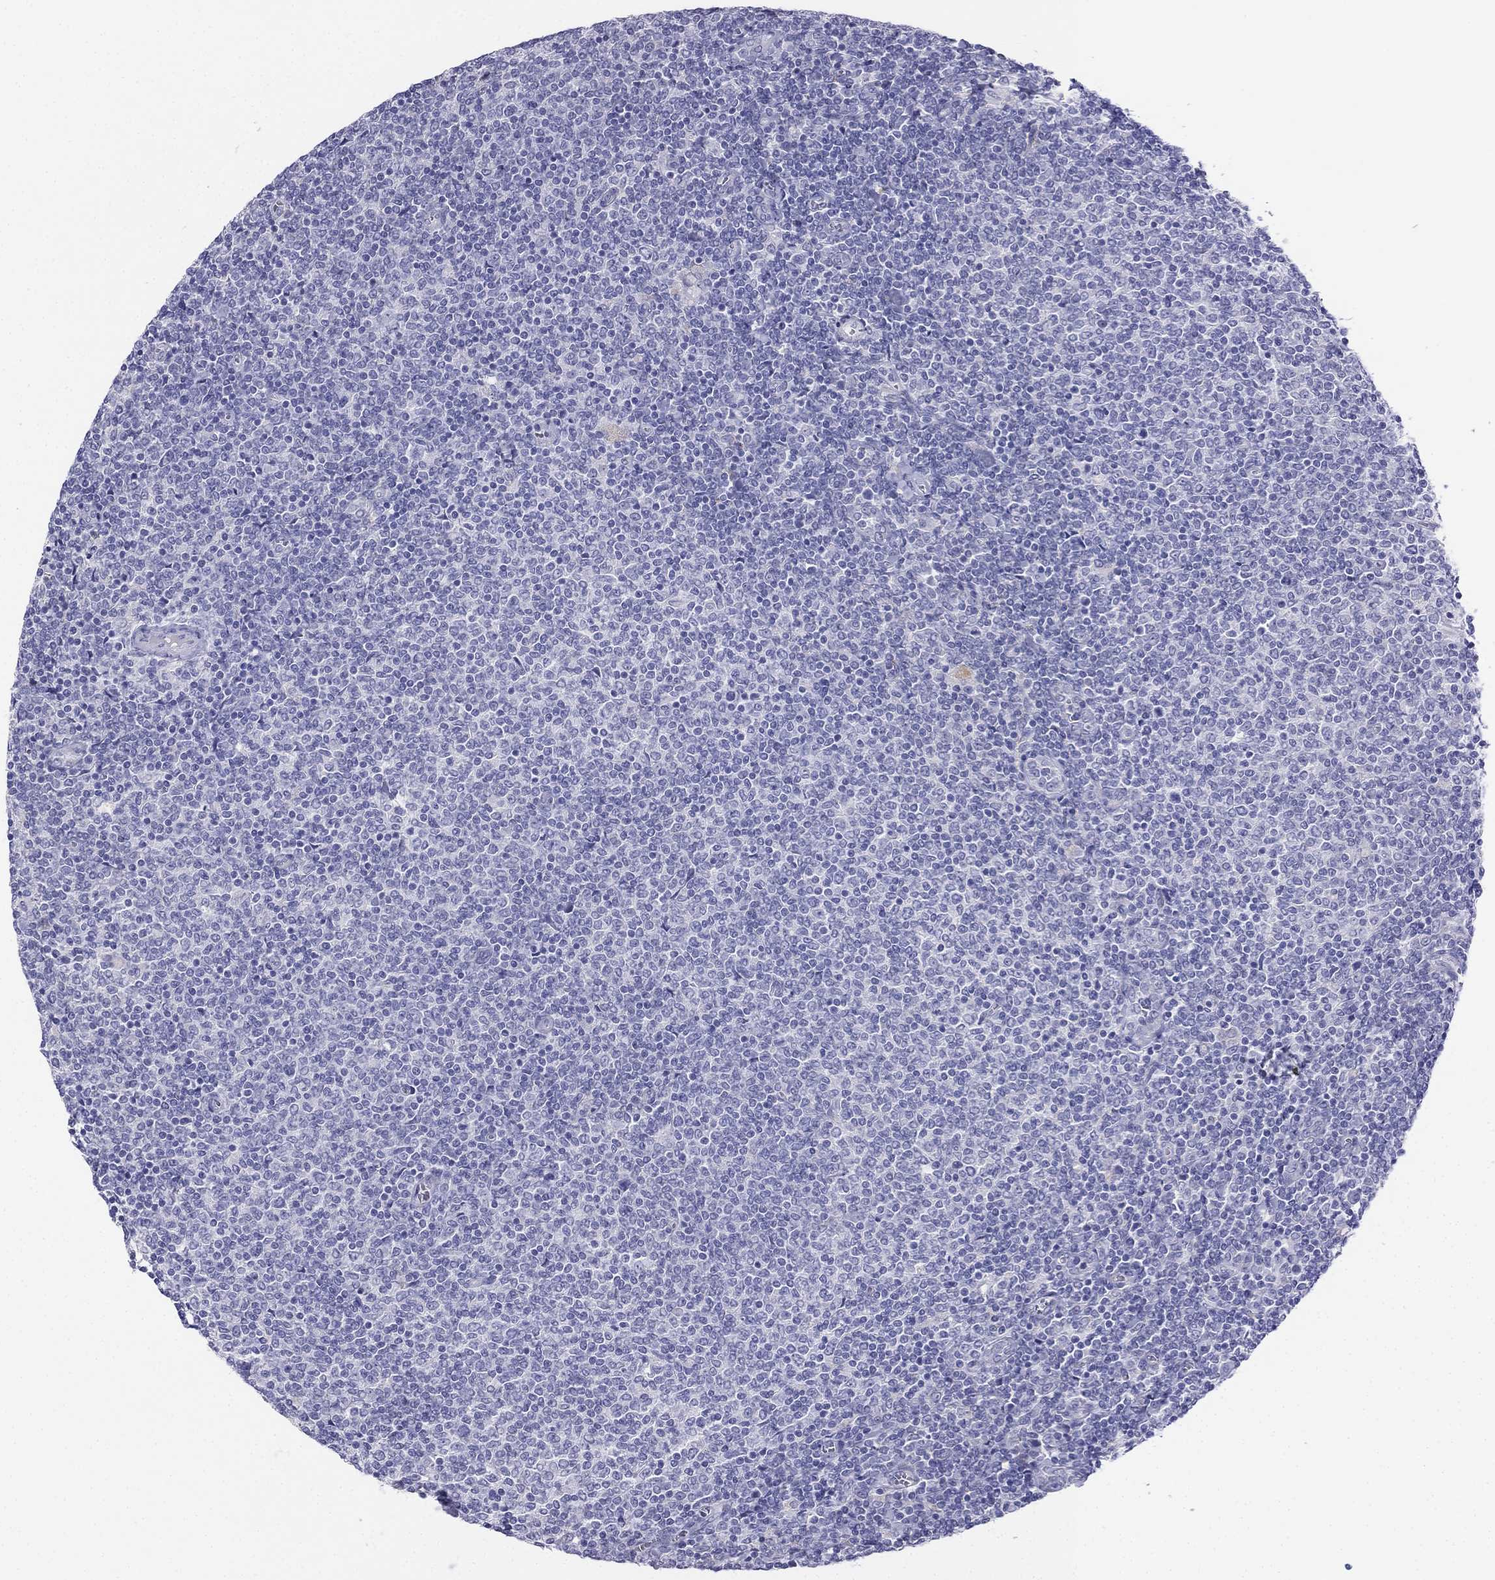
{"staining": {"intensity": "negative", "quantity": "none", "location": "none"}, "tissue": "lymphoma", "cell_type": "Tumor cells", "image_type": "cancer", "snomed": [{"axis": "morphology", "description": "Malignant lymphoma, non-Hodgkin's type, Low grade"}, {"axis": "topography", "description": "Lymph node"}], "caption": "This is a photomicrograph of immunohistochemistry staining of malignant lymphoma, non-Hodgkin's type (low-grade), which shows no staining in tumor cells. Nuclei are stained in blue.", "gene": "ALOXE3", "patient": {"sex": "male", "age": 52}}